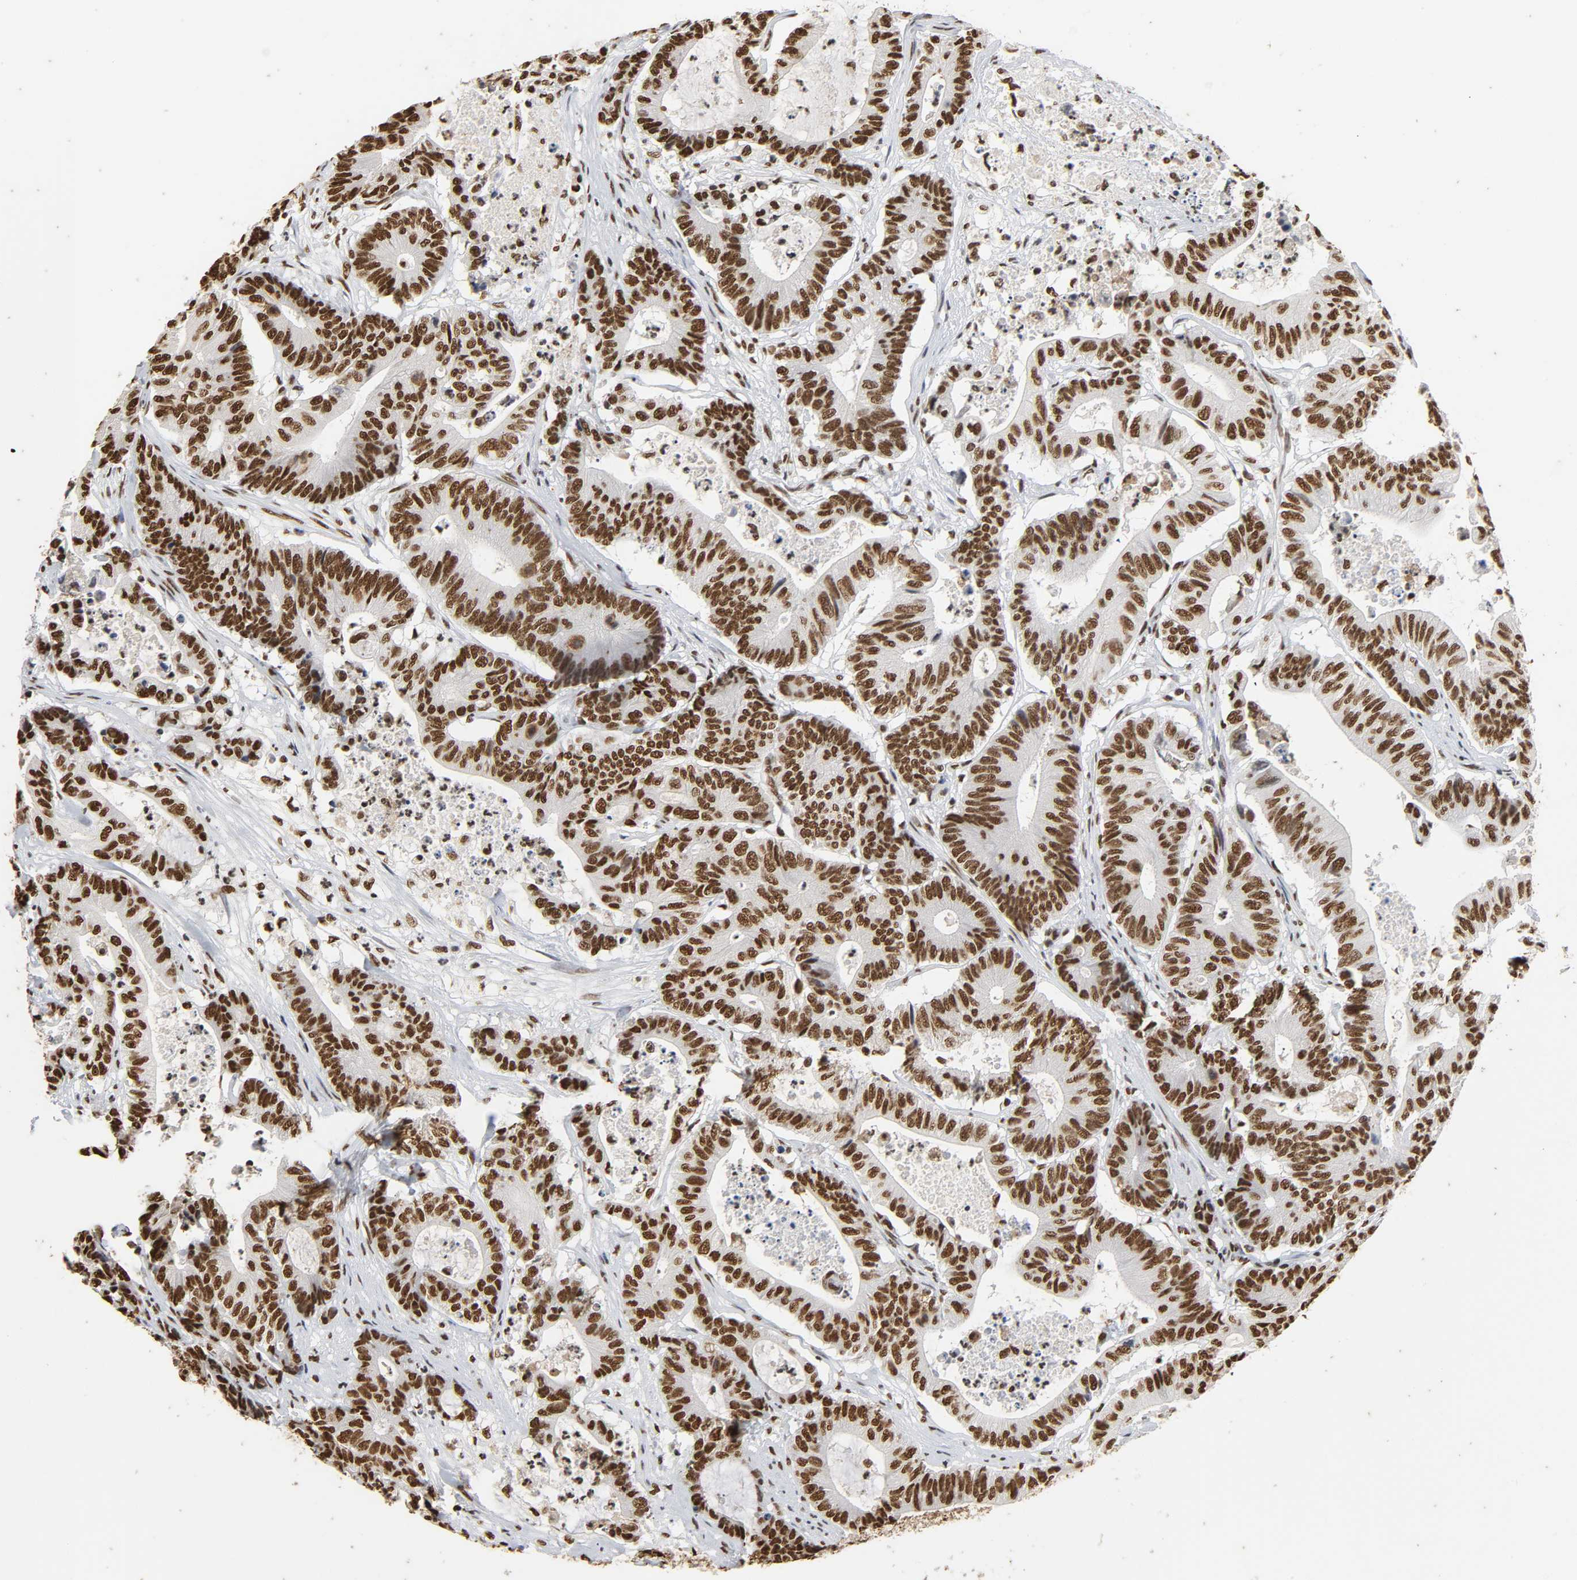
{"staining": {"intensity": "strong", "quantity": ">75%", "location": "nuclear"}, "tissue": "colorectal cancer", "cell_type": "Tumor cells", "image_type": "cancer", "snomed": [{"axis": "morphology", "description": "Adenocarcinoma, NOS"}, {"axis": "topography", "description": "Colon"}], "caption": "Adenocarcinoma (colorectal) stained for a protein (brown) reveals strong nuclear positive staining in approximately >75% of tumor cells.", "gene": "HNRNPC", "patient": {"sex": "female", "age": 84}}